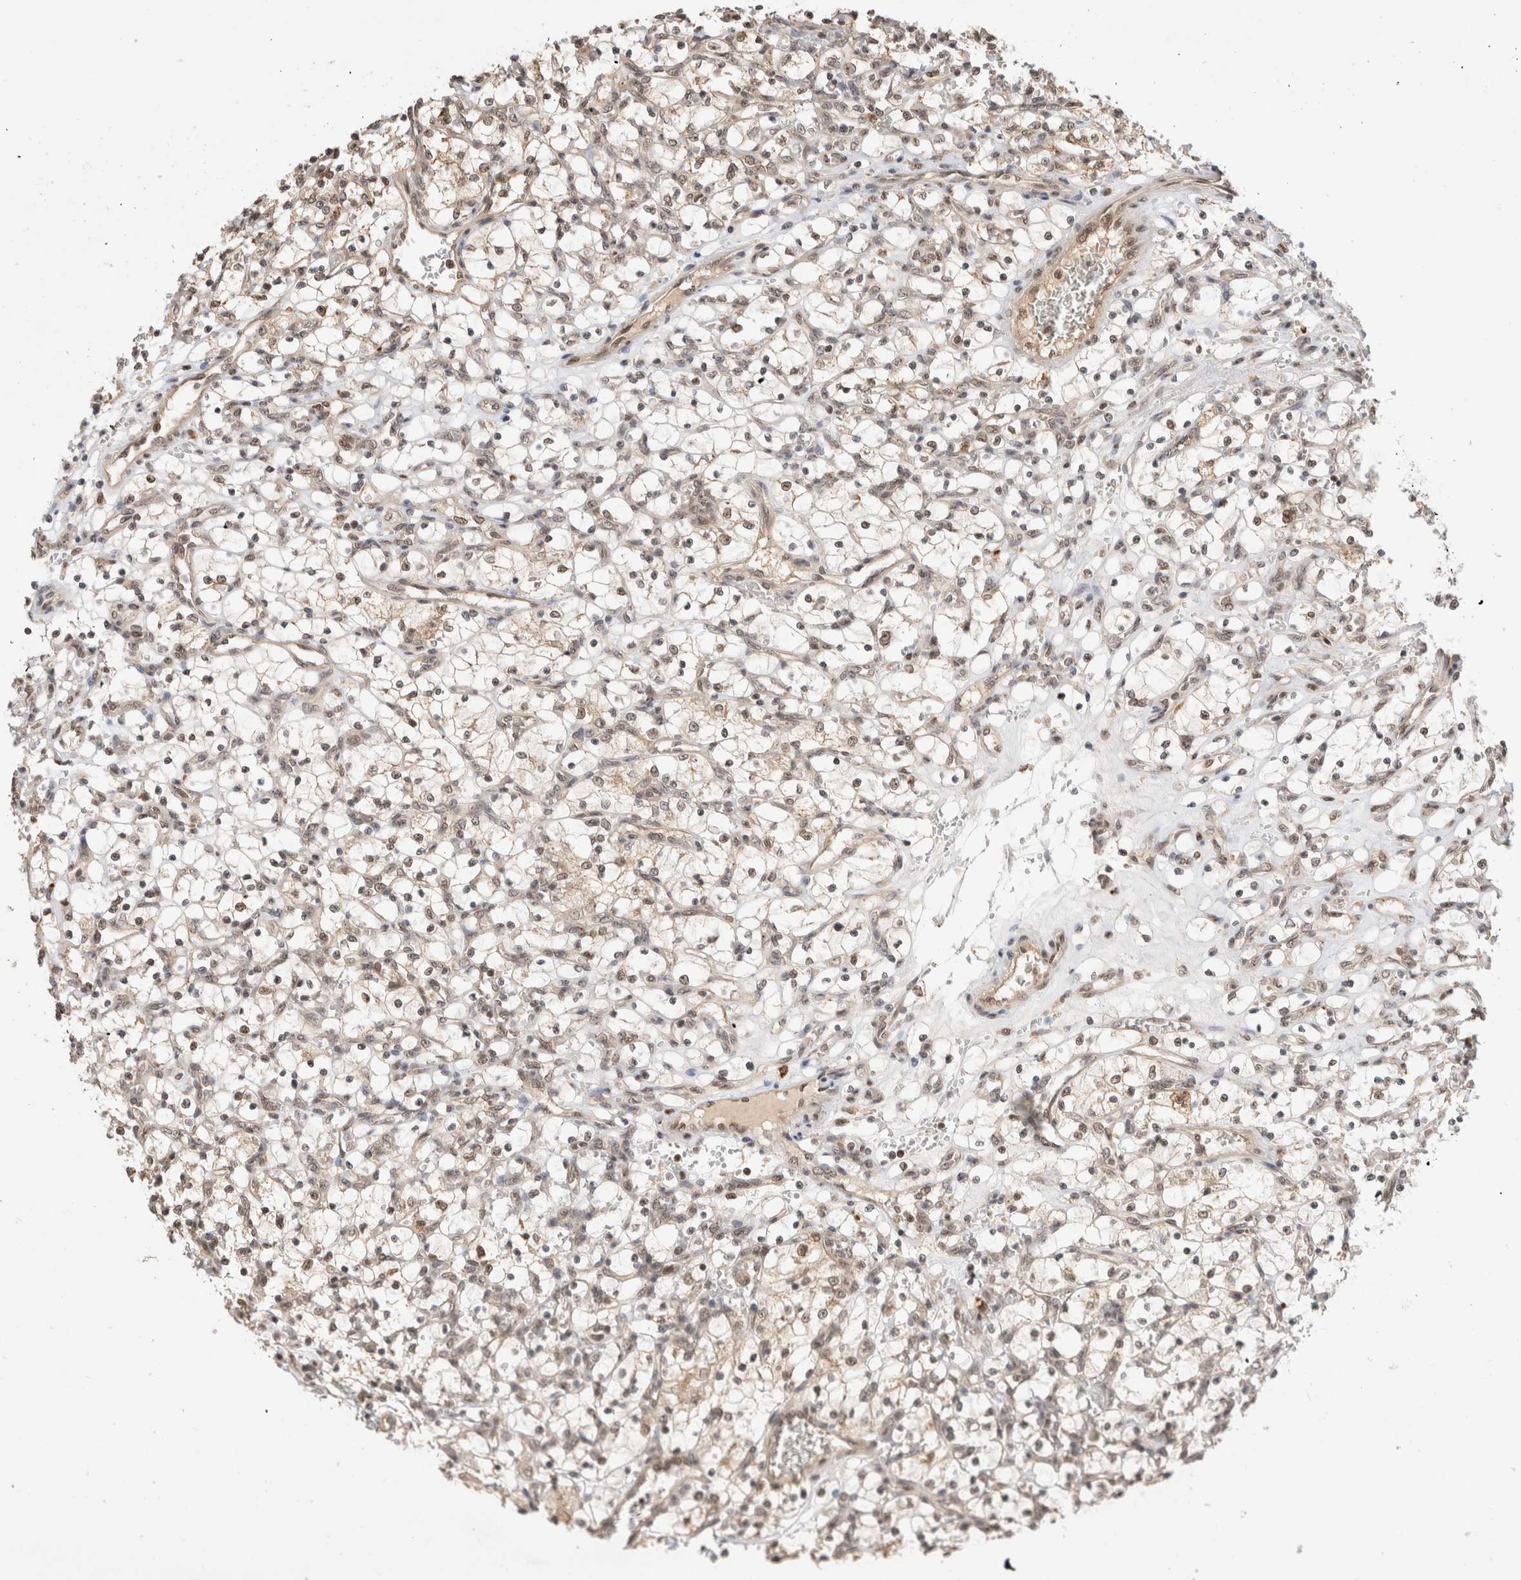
{"staining": {"intensity": "weak", "quantity": "<25%", "location": "nuclear"}, "tissue": "renal cancer", "cell_type": "Tumor cells", "image_type": "cancer", "snomed": [{"axis": "morphology", "description": "Adenocarcinoma, NOS"}, {"axis": "topography", "description": "Kidney"}], "caption": "High magnification brightfield microscopy of renal cancer stained with DAB (3,3'-diaminobenzidine) (brown) and counterstained with hematoxylin (blue): tumor cells show no significant expression.", "gene": "MPHOSPH6", "patient": {"sex": "female", "age": 69}}